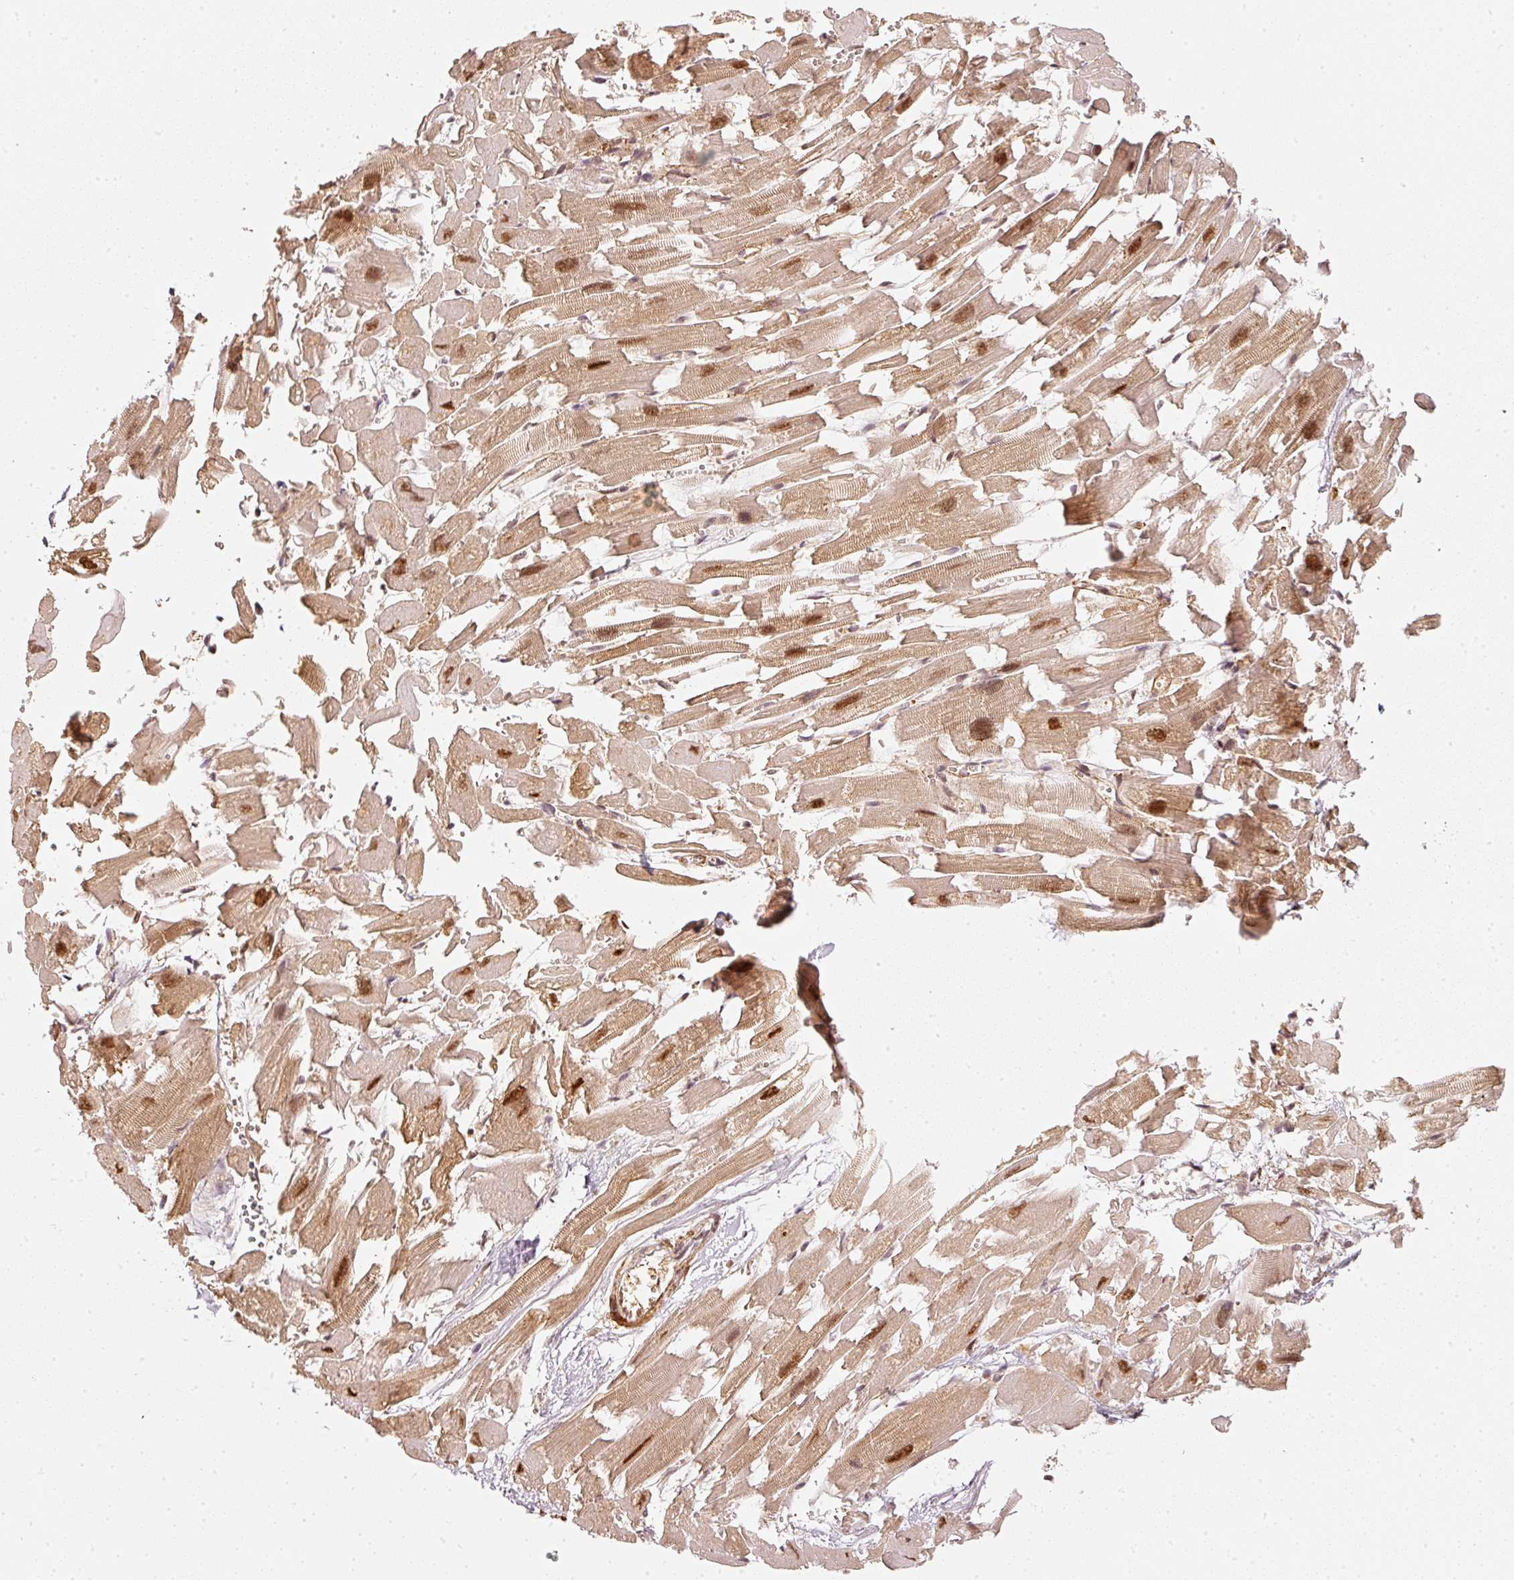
{"staining": {"intensity": "strong", "quantity": ">75%", "location": "cytoplasmic/membranous,nuclear"}, "tissue": "heart muscle", "cell_type": "Cardiomyocytes", "image_type": "normal", "snomed": [{"axis": "morphology", "description": "Normal tissue, NOS"}, {"axis": "topography", "description": "Heart"}], "caption": "Immunohistochemical staining of unremarkable human heart muscle displays strong cytoplasmic/membranous,nuclear protein staining in approximately >75% of cardiomyocytes.", "gene": "PSMD1", "patient": {"sex": "female", "age": 64}}